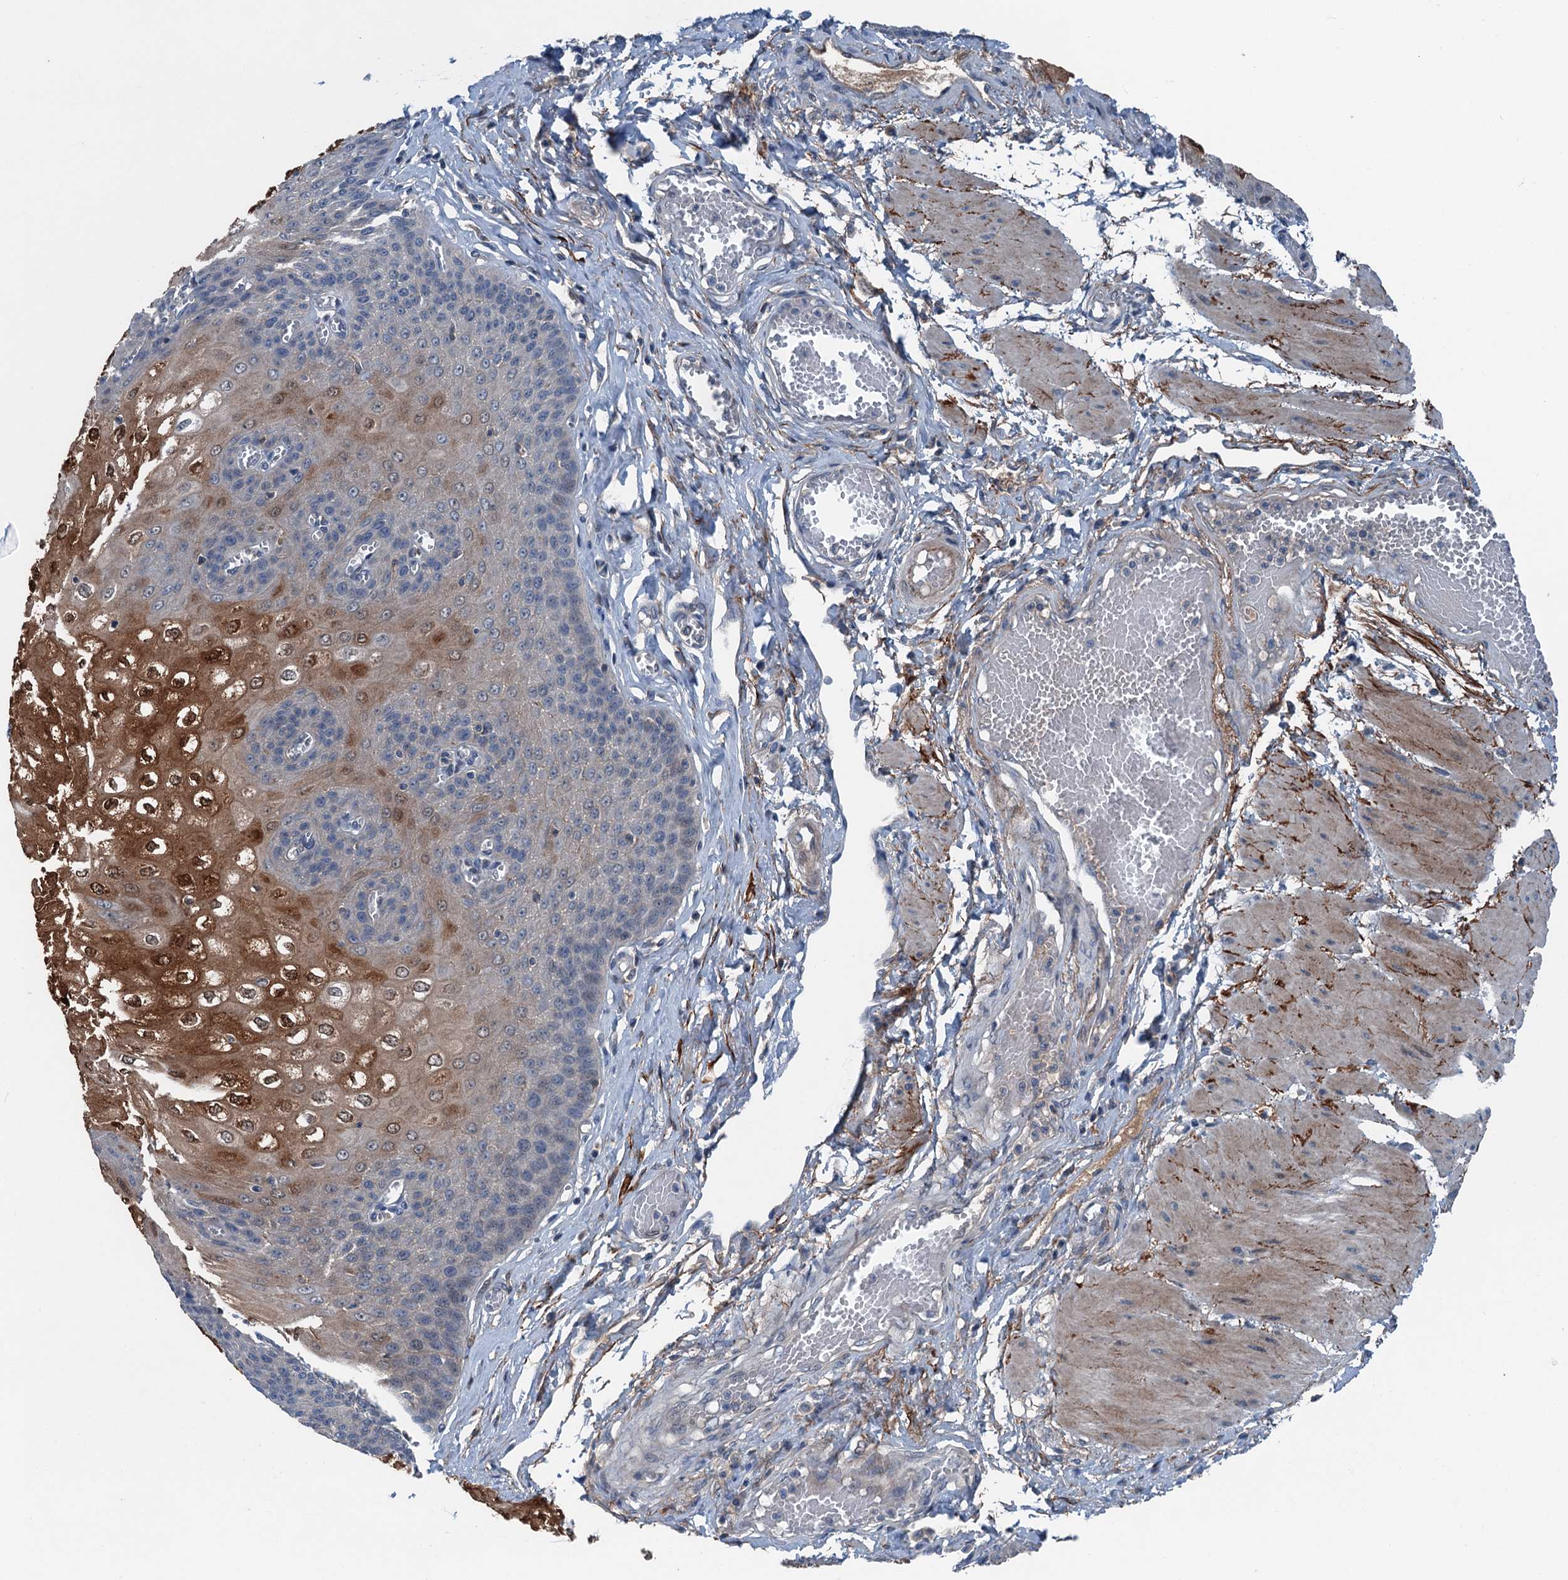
{"staining": {"intensity": "strong", "quantity": "<25%", "location": "cytoplasmic/membranous,nuclear"}, "tissue": "esophagus", "cell_type": "Squamous epithelial cells", "image_type": "normal", "snomed": [{"axis": "morphology", "description": "Normal tissue, NOS"}, {"axis": "topography", "description": "Esophagus"}], "caption": "High-magnification brightfield microscopy of benign esophagus stained with DAB (brown) and counterstained with hematoxylin (blue). squamous epithelial cells exhibit strong cytoplasmic/membranous,nuclear staining is seen in about<25% of cells. The staining was performed using DAB, with brown indicating positive protein expression. Nuclei are stained blue with hematoxylin.", "gene": "SLC2A10", "patient": {"sex": "male", "age": 60}}